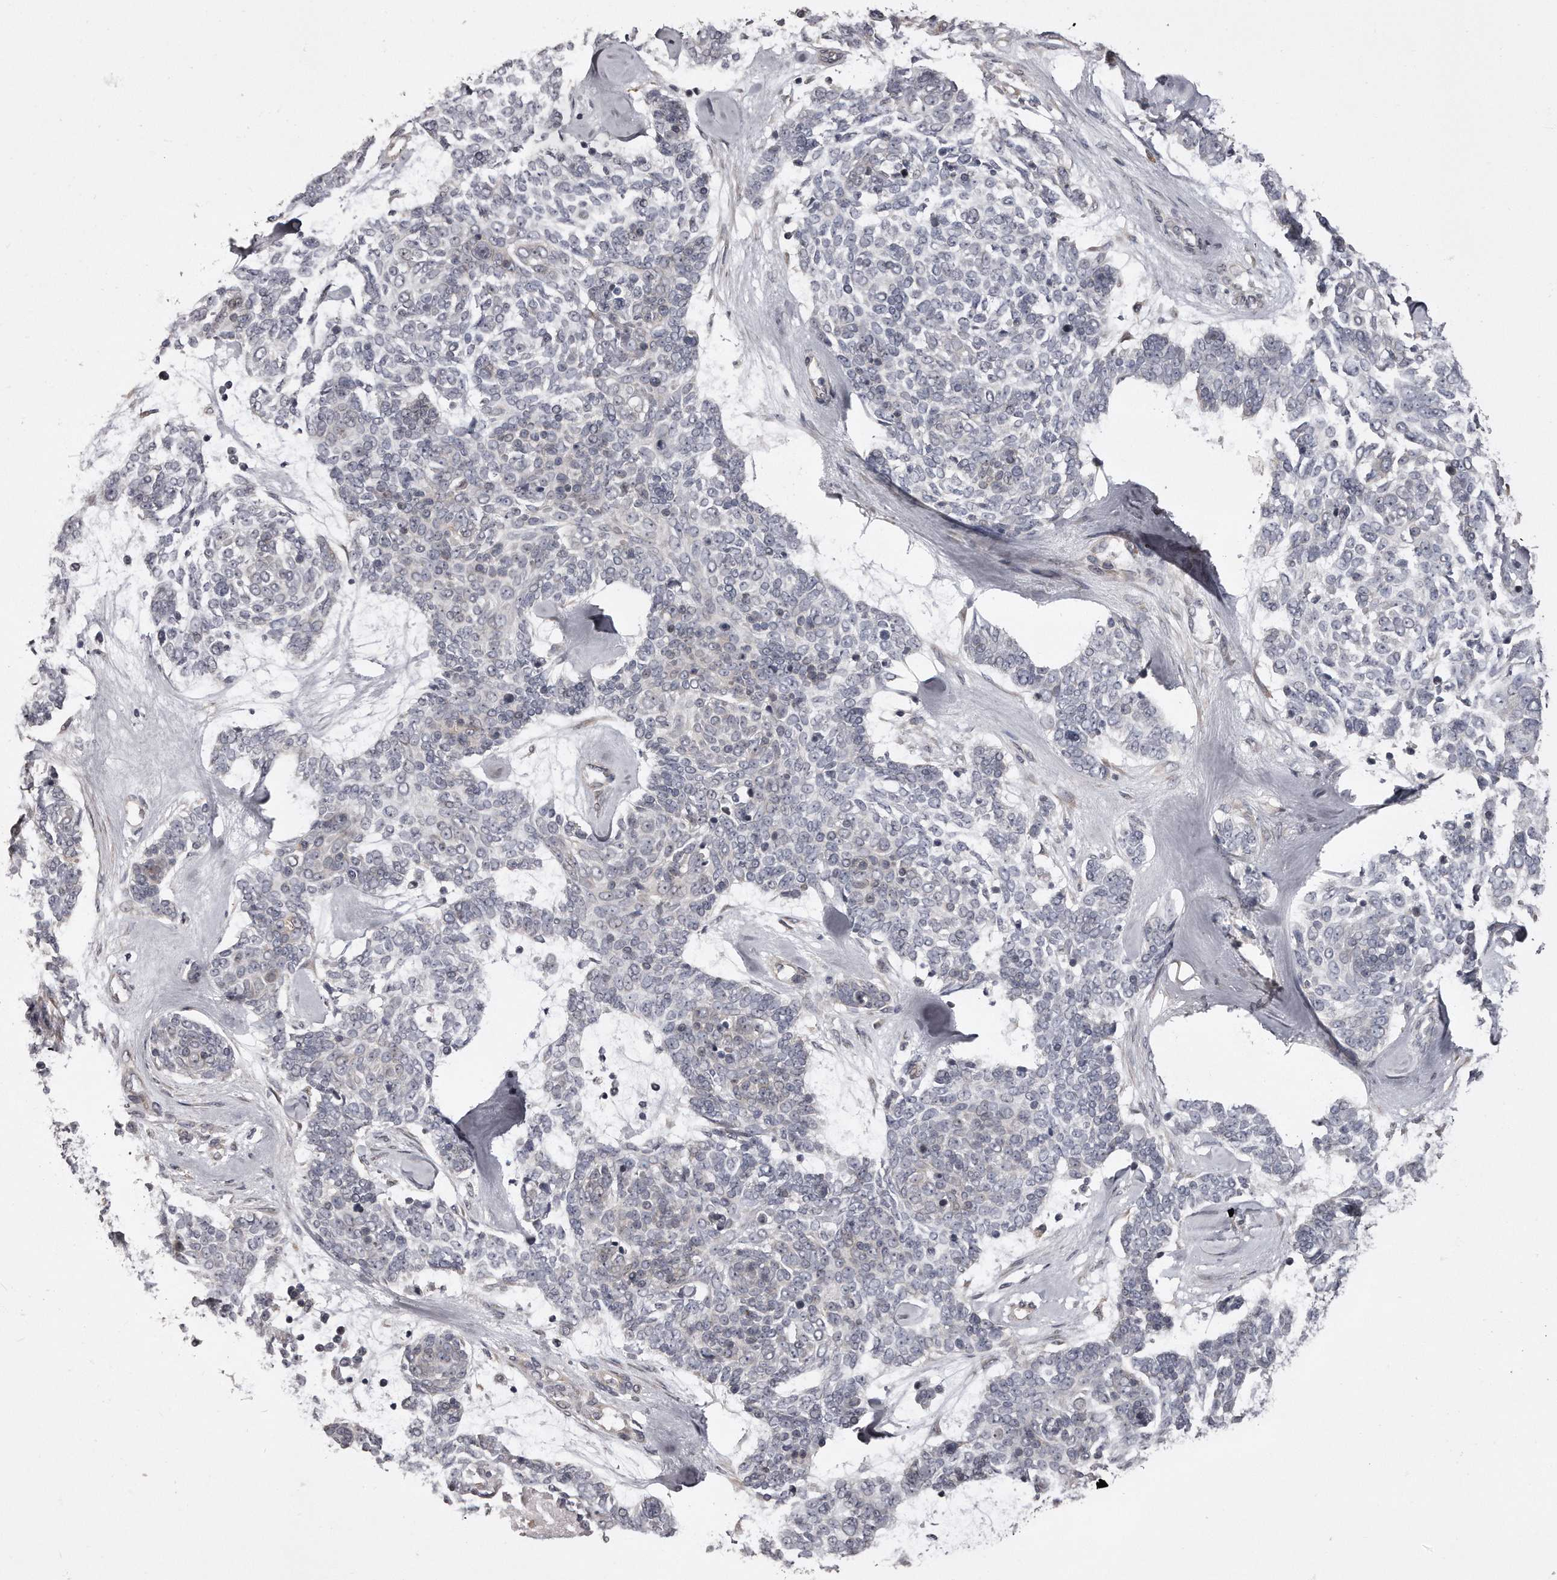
{"staining": {"intensity": "negative", "quantity": "none", "location": "none"}, "tissue": "skin cancer", "cell_type": "Tumor cells", "image_type": "cancer", "snomed": [{"axis": "morphology", "description": "Basal cell carcinoma"}, {"axis": "topography", "description": "Skin"}], "caption": "The IHC micrograph has no significant positivity in tumor cells of skin cancer (basal cell carcinoma) tissue.", "gene": "TRAPPC14", "patient": {"sex": "female", "age": 81}}